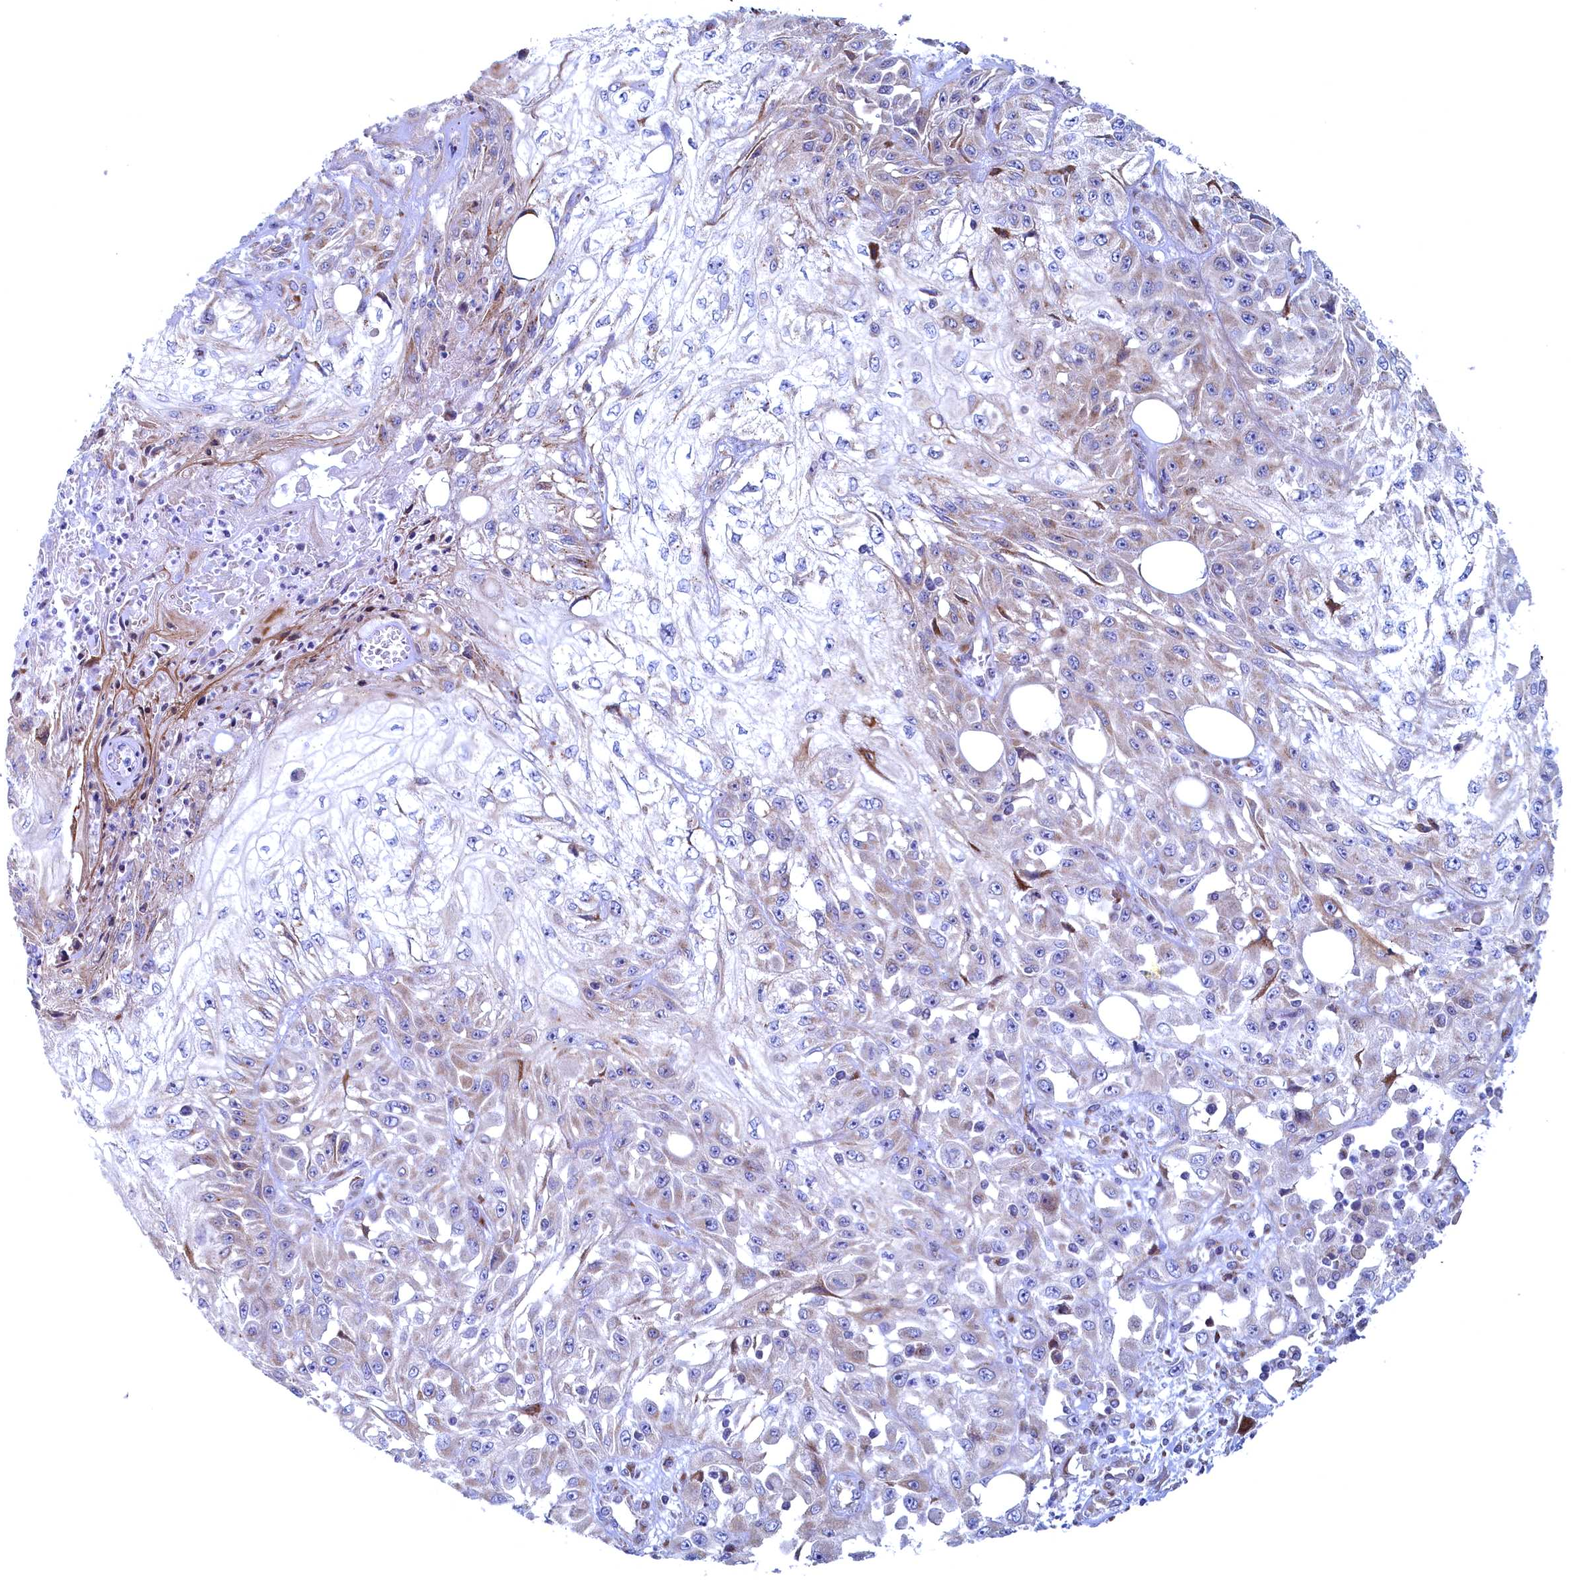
{"staining": {"intensity": "weak", "quantity": "<25%", "location": "cytoplasmic/membranous"}, "tissue": "skin cancer", "cell_type": "Tumor cells", "image_type": "cancer", "snomed": [{"axis": "morphology", "description": "Squamous cell carcinoma, NOS"}, {"axis": "morphology", "description": "Squamous cell carcinoma, metastatic, NOS"}, {"axis": "topography", "description": "Skin"}, {"axis": "topography", "description": "Lymph node"}], "caption": "This is an immunohistochemistry photomicrograph of human metastatic squamous cell carcinoma (skin). There is no staining in tumor cells.", "gene": "MTFMT", "patient": {"sex": "male", "age": 75}}